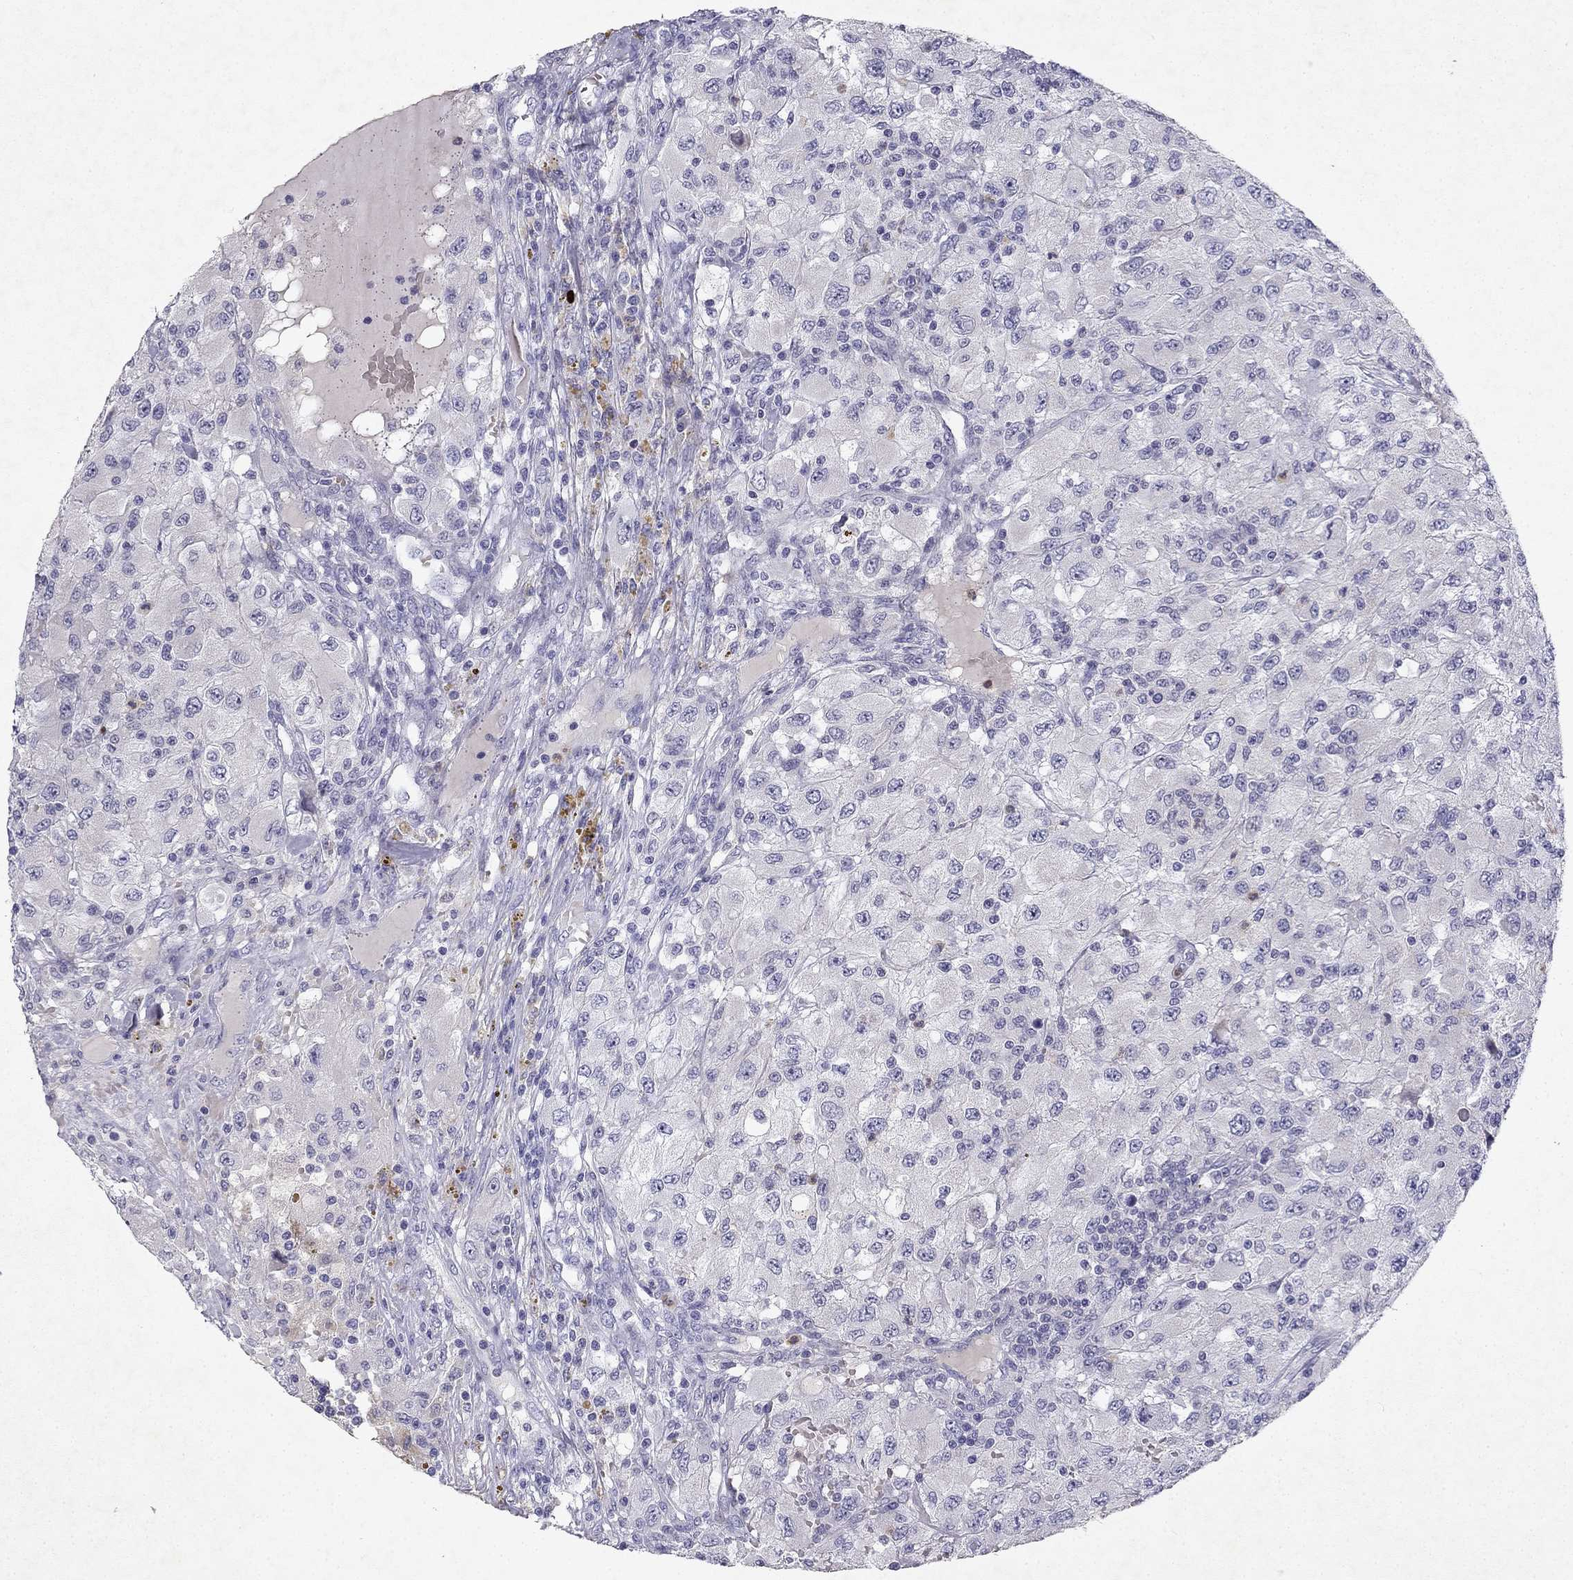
{"staining": {"intensity": "negative", "quantity": "none", "location": "none"}, "tissue": "renal cancer", "cell_type": "Tumor cells", "image_type": "cancer", "snomed": [{"axis": "morphology", "description": "Adenocarcinoma, NOS"}, {"axis": "topography", "description": "Kidney"}], "caption": "Image shows no significant protein positivity in tumor cells of renal cancer (adenocarcinoma).", "gene": "SLC6A4", "patient": {"sex": "female", "age": 67}}